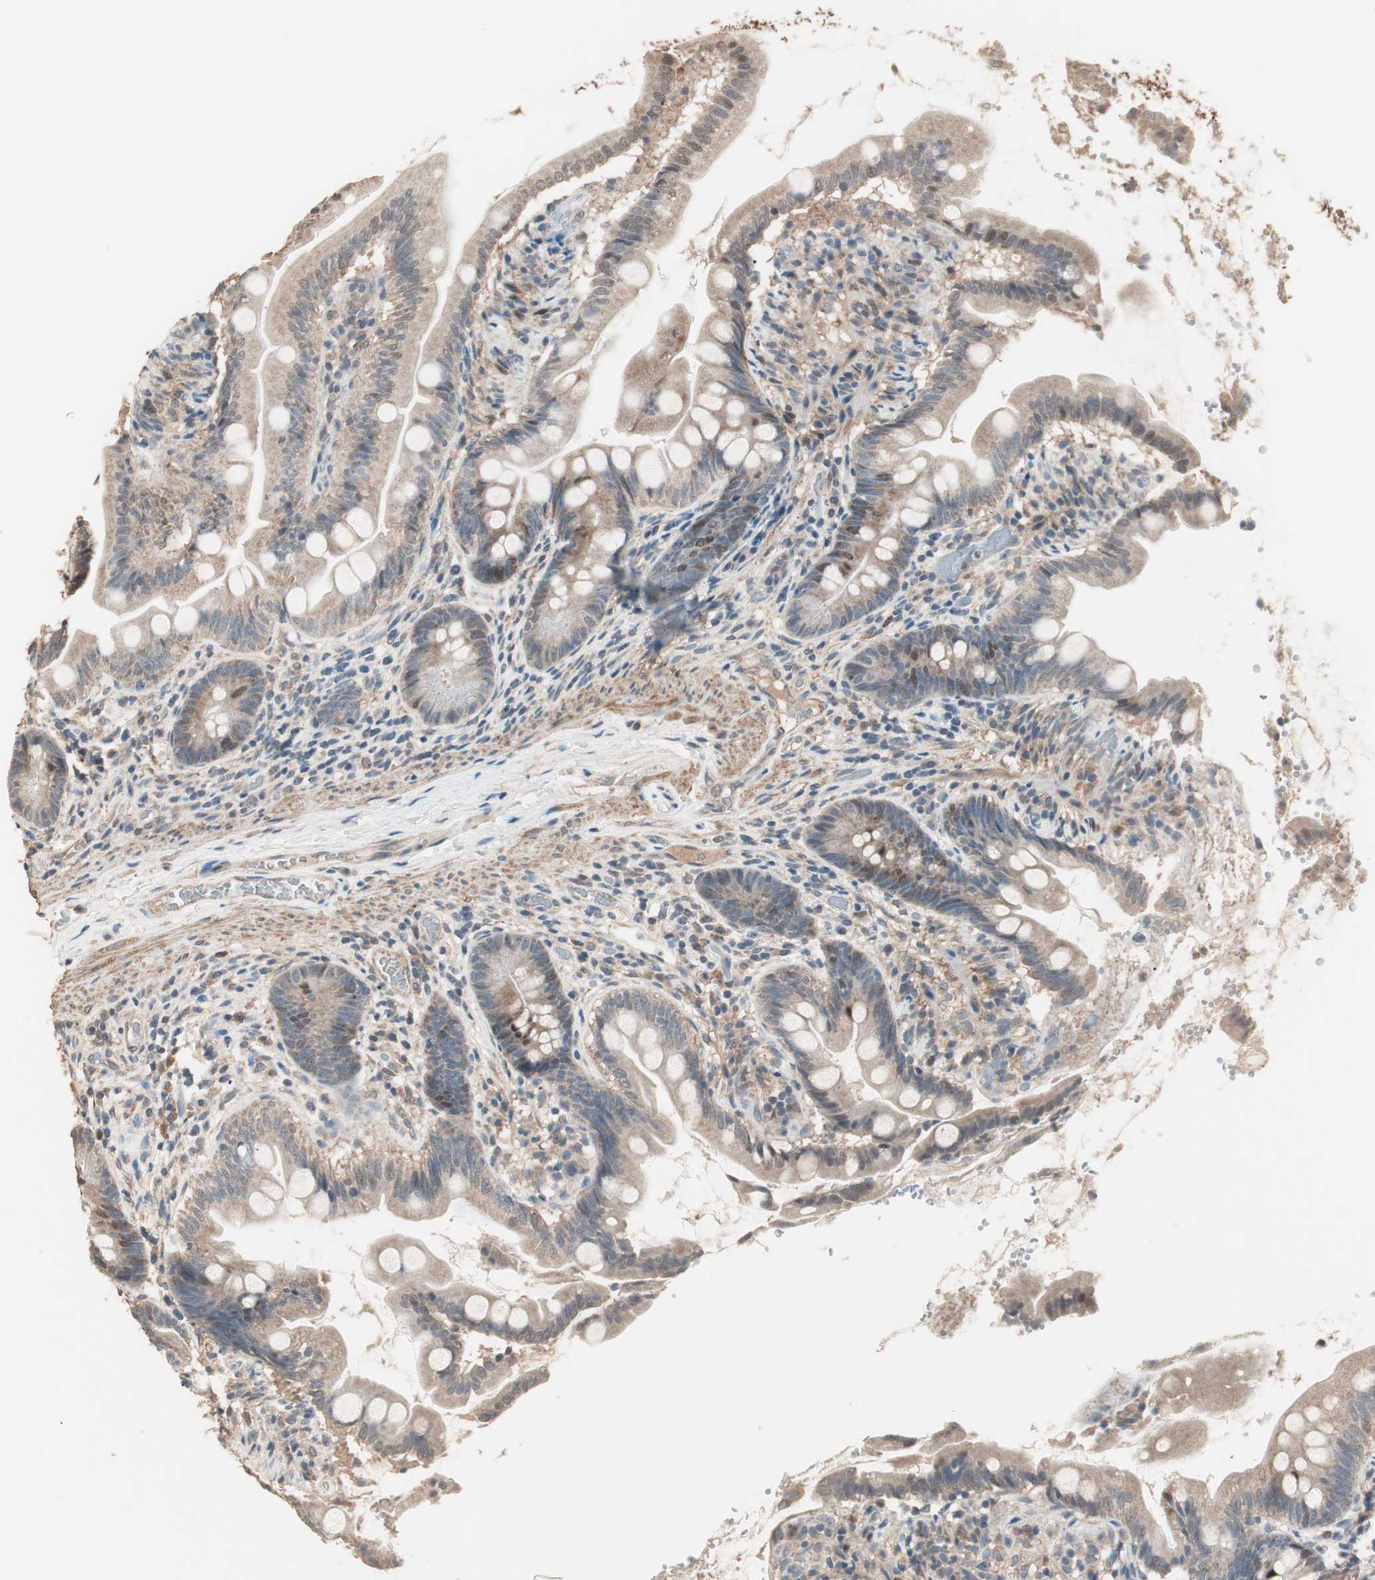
{"staining": {"intensity": "weak", "quantity": ">75%", "location": "cytoplasmic/membranous,nuclear"}, "tissue": "small intestine", "cell_type": "Glandular cells", "image_type": "normal", "snomed": [{"axis": "morphology", "description": "Normal tissue, NOS"}, {"axis": "topography", "description": "Small intestine"}], "caption": "Glandular cells reveal weak cytoplasmic/membranous,nuclear staining in approximately >75% of cells in benign small intestine. (brown staining indicates protein expression, while blue staining denotes nuclei).", "gene": "NFRKB", "patient": {"sex": "female", "age": 56}}